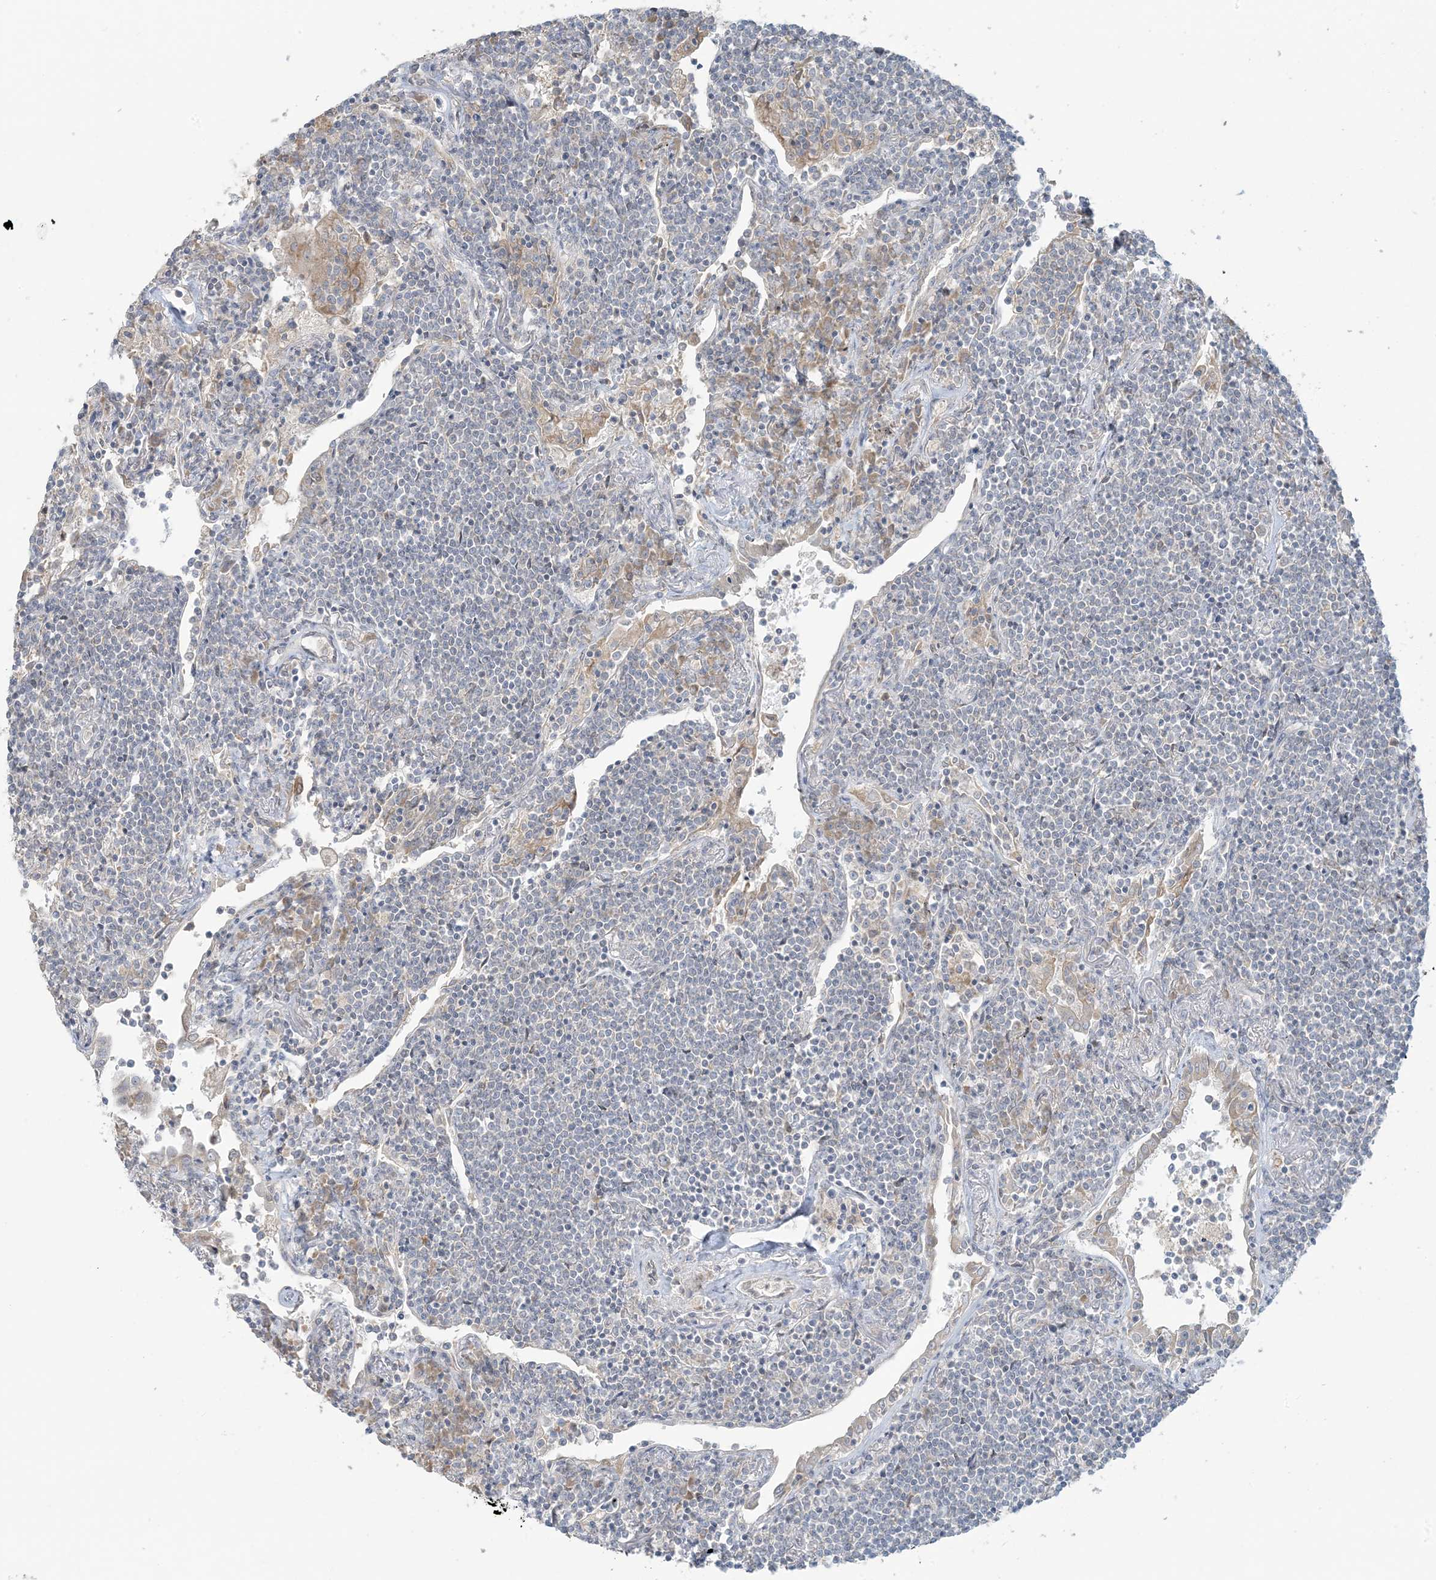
{"staining": {"intensity": "negative", "quantity": "none", "location": "none"}, "tissue": "lymphoma", "cell_type": "Tumor cells", "image_type": "cancer", "snomed": [{"axis": "morphology", "description": "Malignant lymphoma, non-Hodgkin's type, Low grade"}, {"axis": "topography", "description": "Lung"}], "caption": "Tumor cells show no significant protein staining in lymphoma.", "gene": "EEFSEC", "patient": {"sex": "female", "age": 71}}